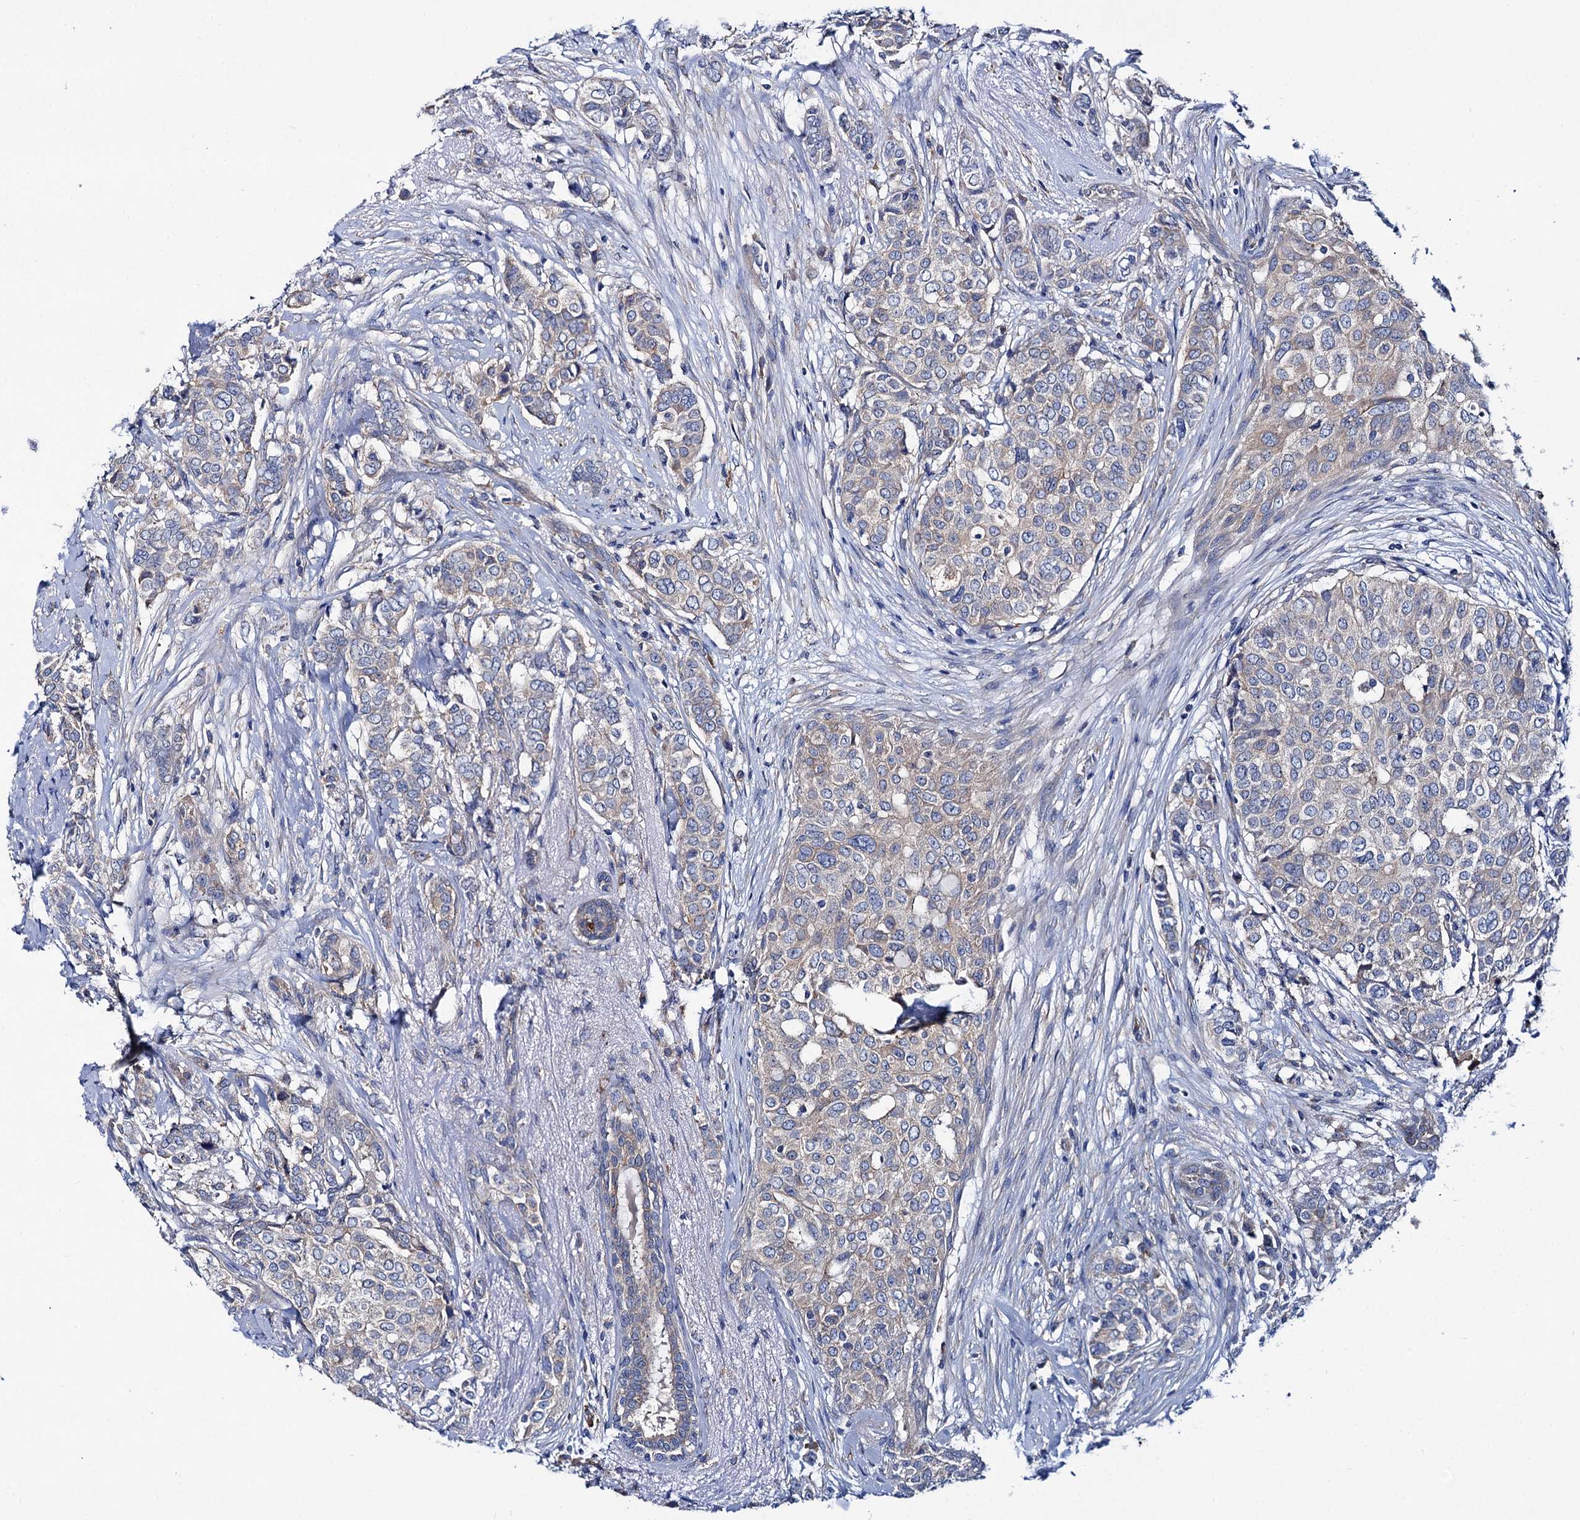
{"staining": {"intensity": "negative", "quantity": "none", "location": "none"}, "tissue": "breast cancer", "cell_type": "Tumor cells", "image_type": "cancer", "snomed": [{"axis": "morphology", "description": "Lobular carcinoma"}, {"axis": "topography", "description": "Breast"}], "caption": "This is an IHC histopathology image of human breast cancer (lobular carcinoma). There is no positivity in tumor cells.", "gene": "TRIM55", "patient": {"sex": "female", "age": 51}}